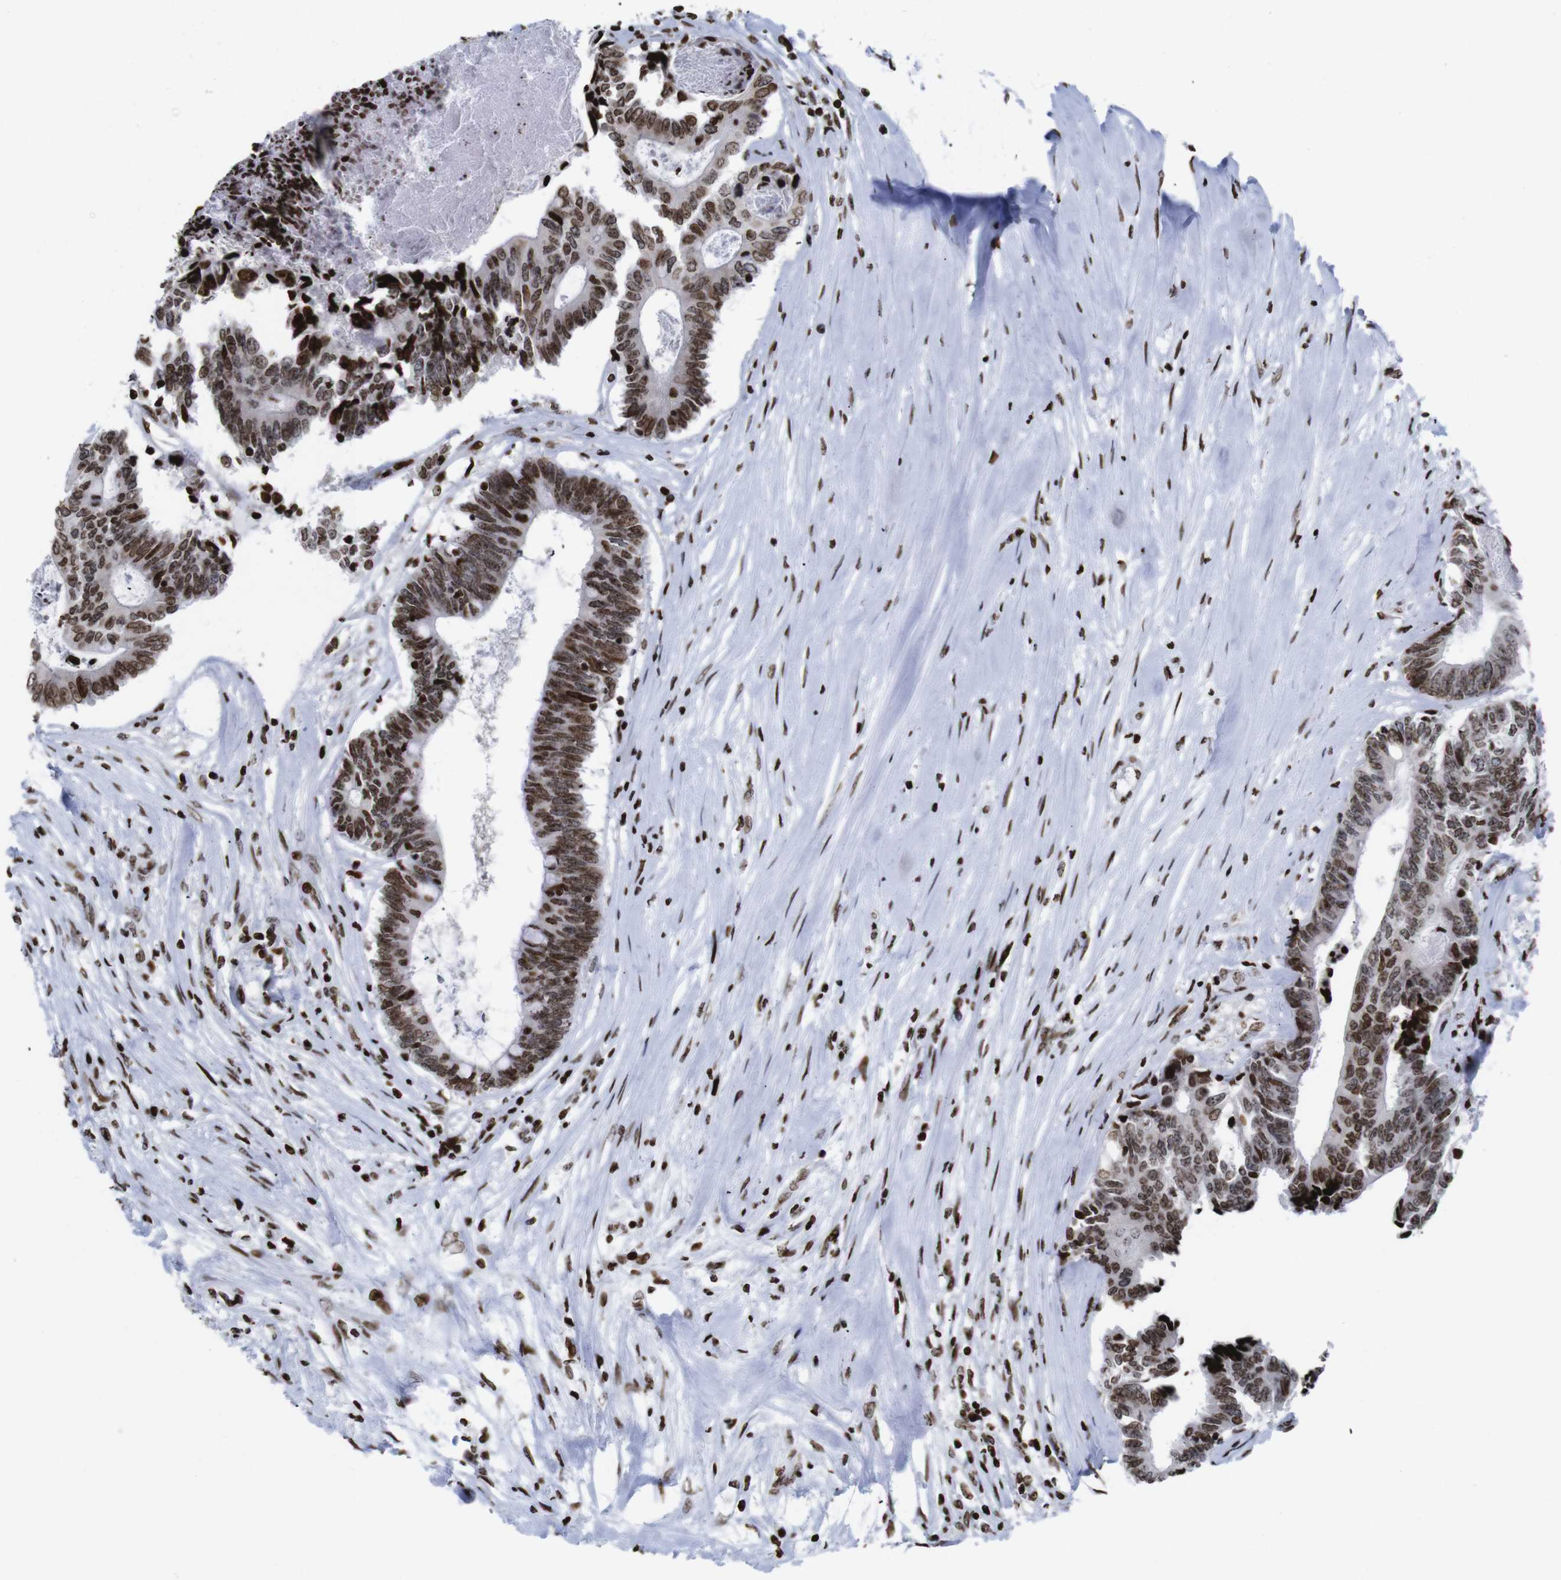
{"staining": {"intensity": "strong", "quantity": ">75%", "location": "nuclear"}, "tissue": "colorectal cancer", "cell_type": "Tumor cells", "image_type": "cancer", "snomed": [{"axis": "morphology", "description": "Adenocarcinoma, NOS"}, {"axis": "topography", "description": "Rectum"}], "caption": "This photomicrograph shows colorectal adenocarcinoma stained with immunohistochemistry (IHC) to label a protein in brown. The nuclear of tumor cells show strong positivity for the protein. Nuclei are counter-stained blue.", "gene": "H1-4", "patient": {"sex": "male", "age": 63}}